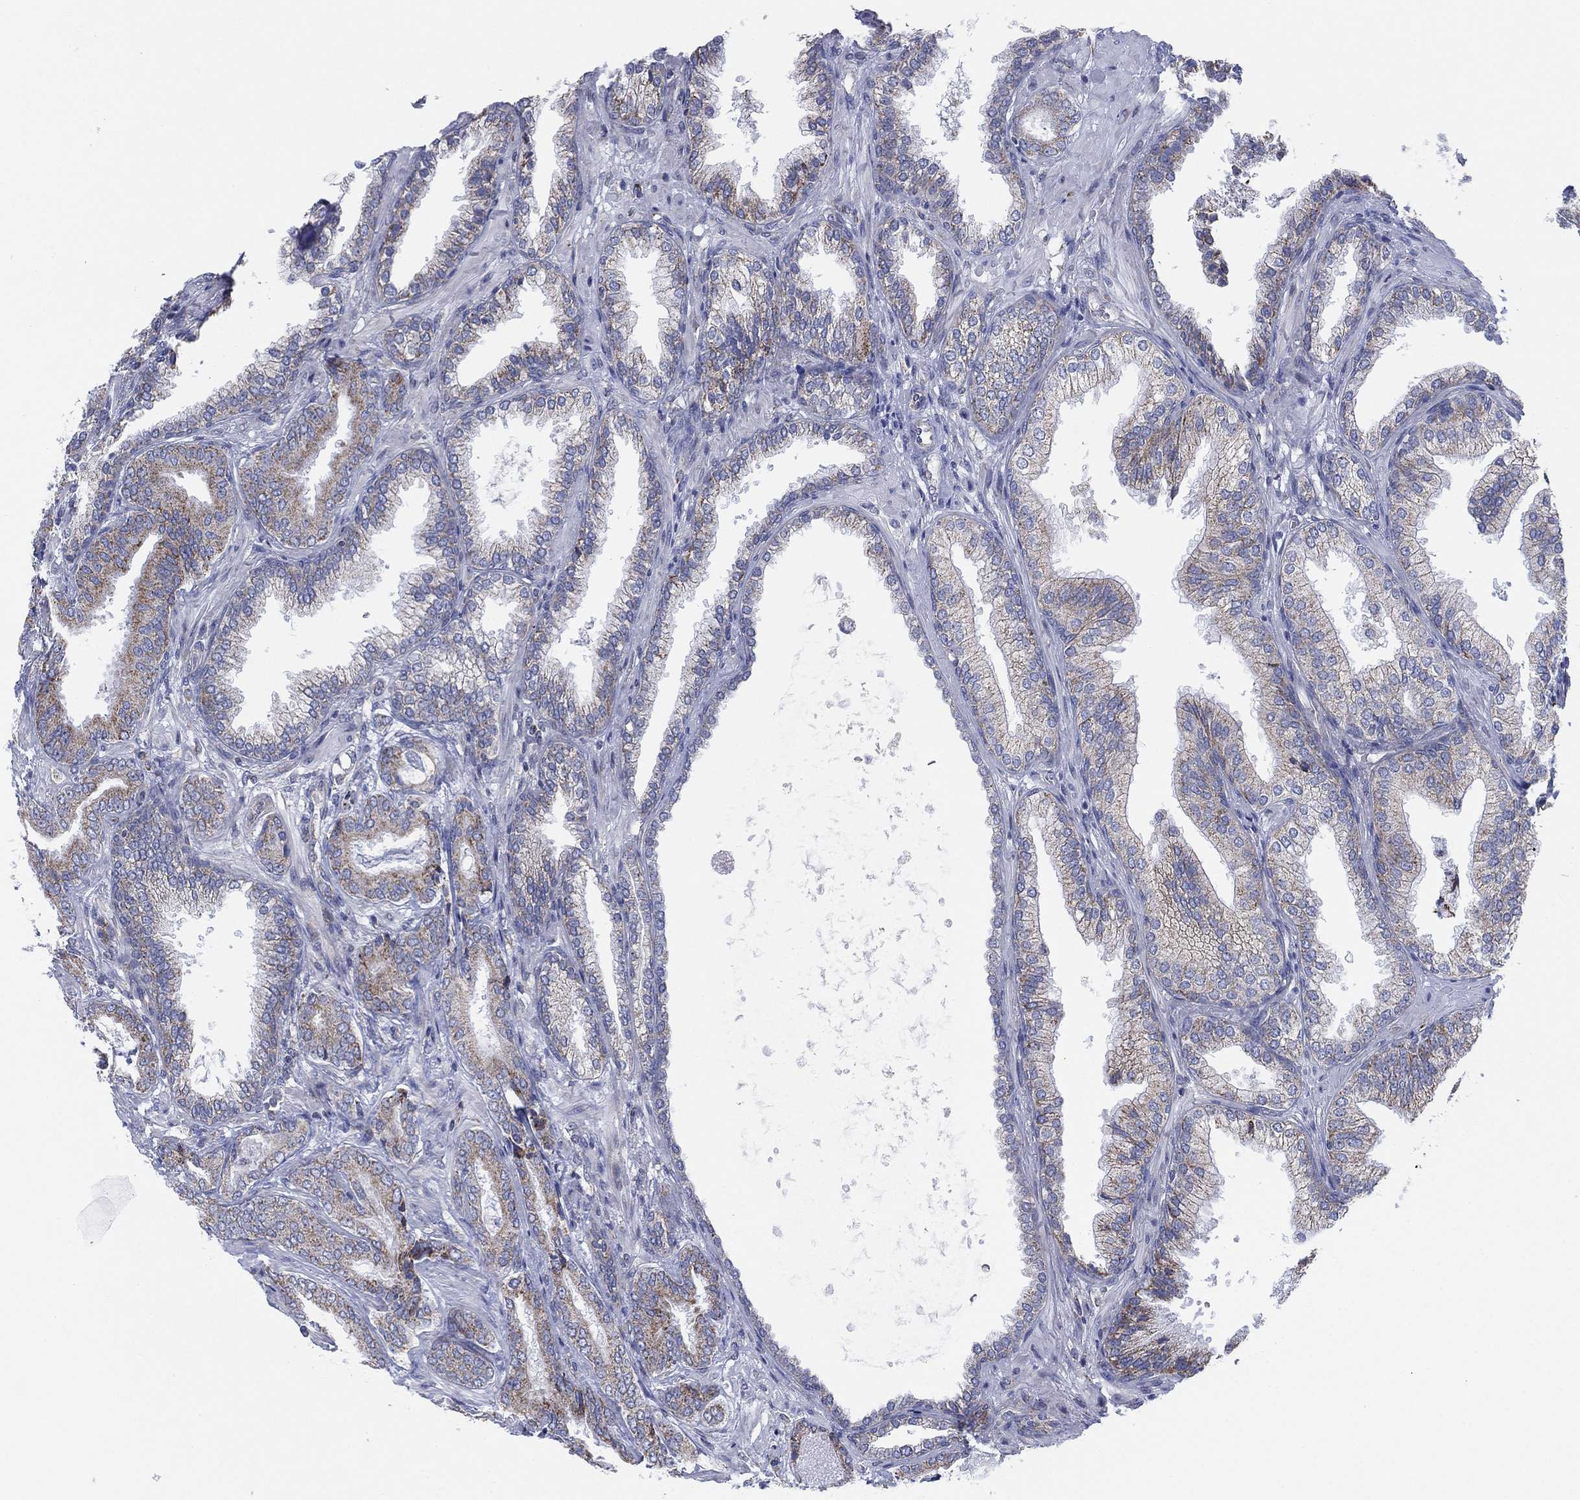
{"staining": {"intensity": "moderate", "quantity": "<25%", "location": "cytoplasmic/membranous"}, "tissue": "prostate cancer", "cell_type": "Tumor cells", "image_type": "cancer", "snomed": [{"axis": "morphology", "description": "Adenocarcinoma, Low grade"}, {"axis": "topography", "description": "Prostate"}], "caption": "A brown stain labels moderate cytoplasmic/membranous positivity of a protein in human prostate cancer tumor cells.", "gene": "INA", "patient": {"sex": "male", "age": 68}}